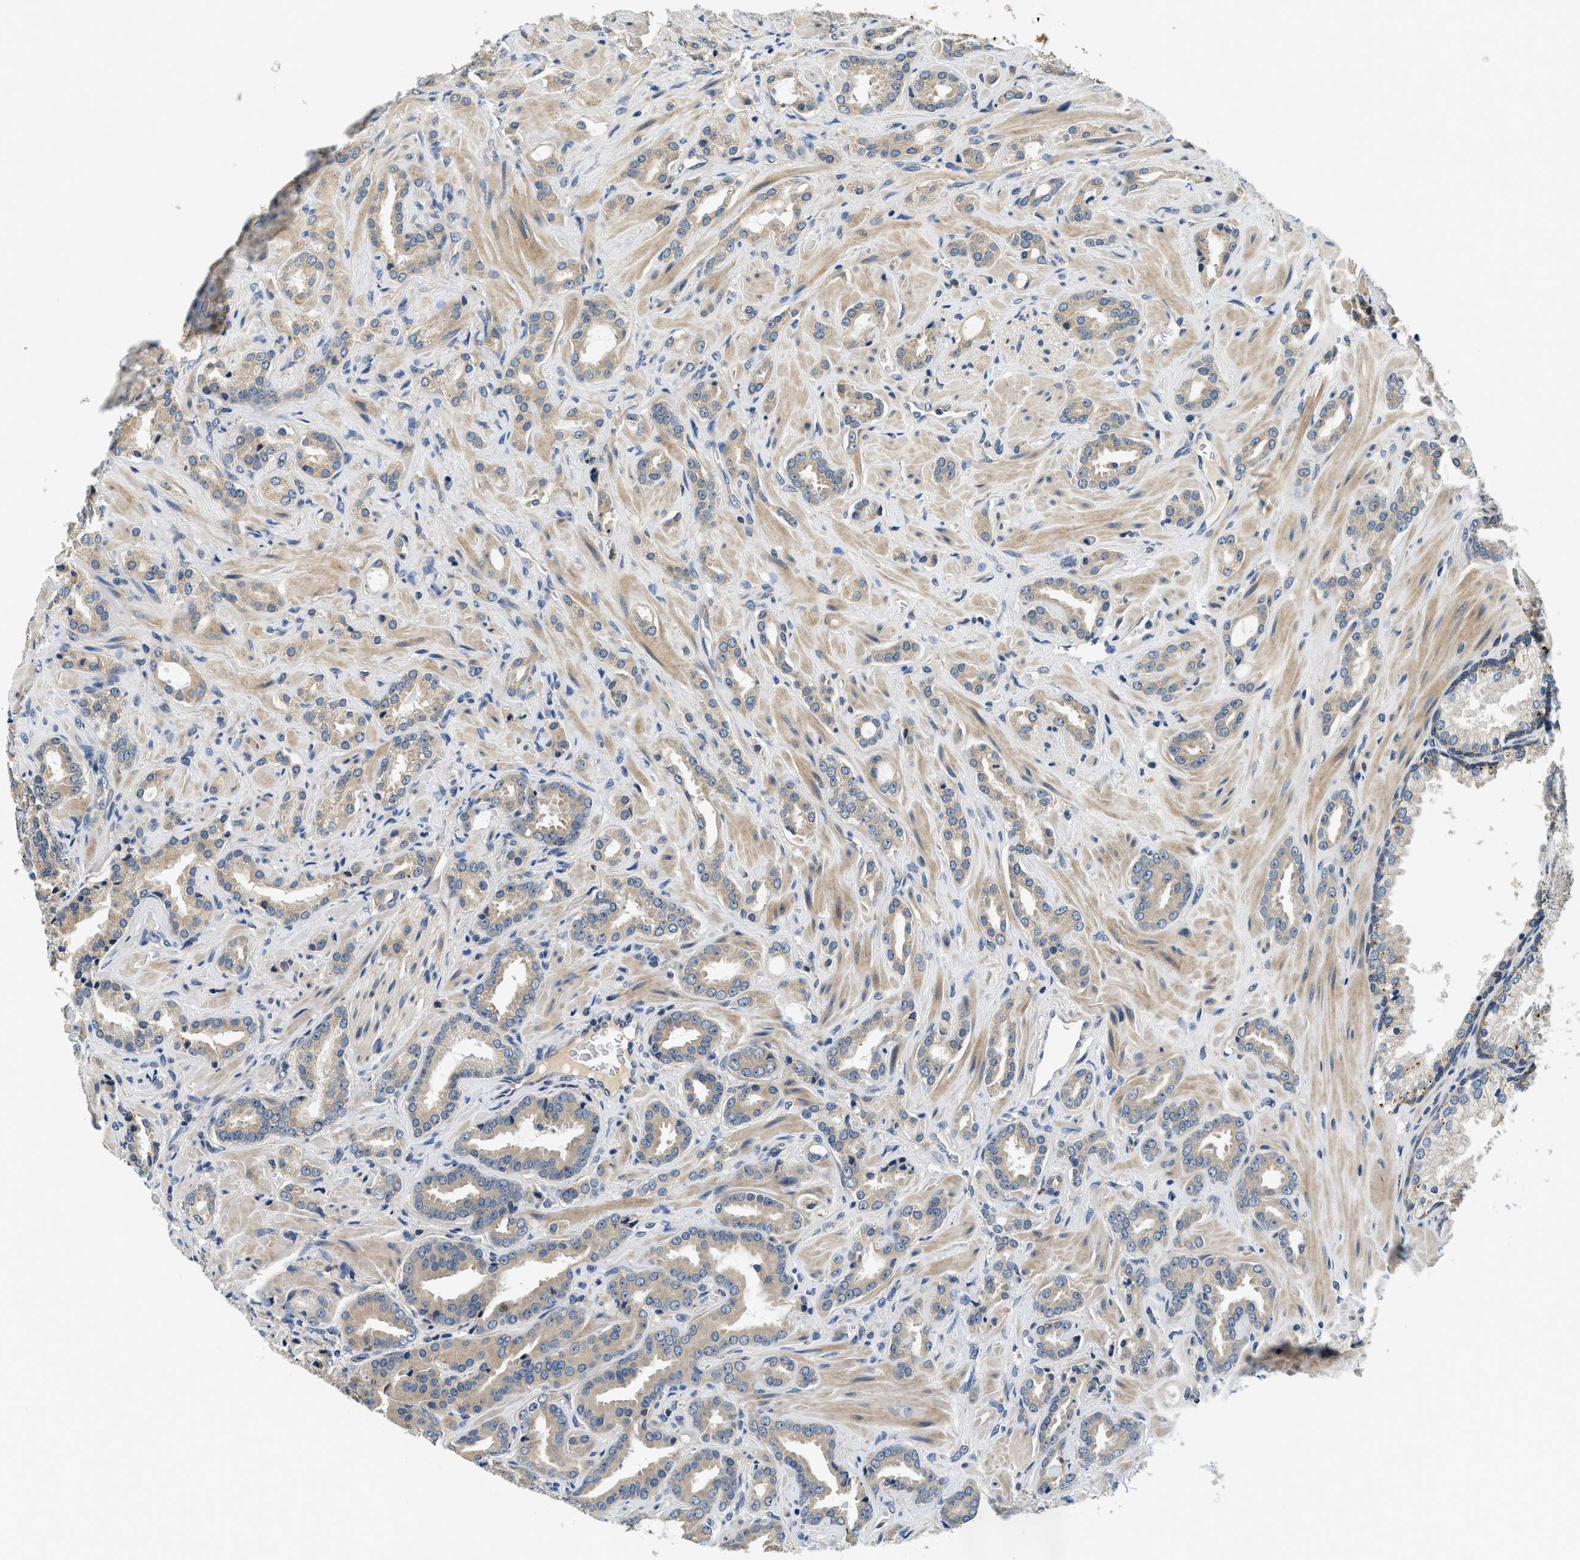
{"staining": {"intensity": "weak", "quantity": "25%-75%", "location": "cytoplasmic/membranous"}, "tissue": "prostate cancer", "cell_type": "Tumor cells", "image_type": "cancer", "snomed": [{"axis": "morphology", "description": "Adenocarcinoma, High grade"}, {"axis": "topography", "description": "Prostate"}], "caption": "A histopathology image of high-grade adenocarcinoma (prostate) stained for a protein shows weak cytoplasmic/membranous brown staining in tumor cells.", "gene": "ALDH3A2", "patient": {"sex": "male", "age": 64}}